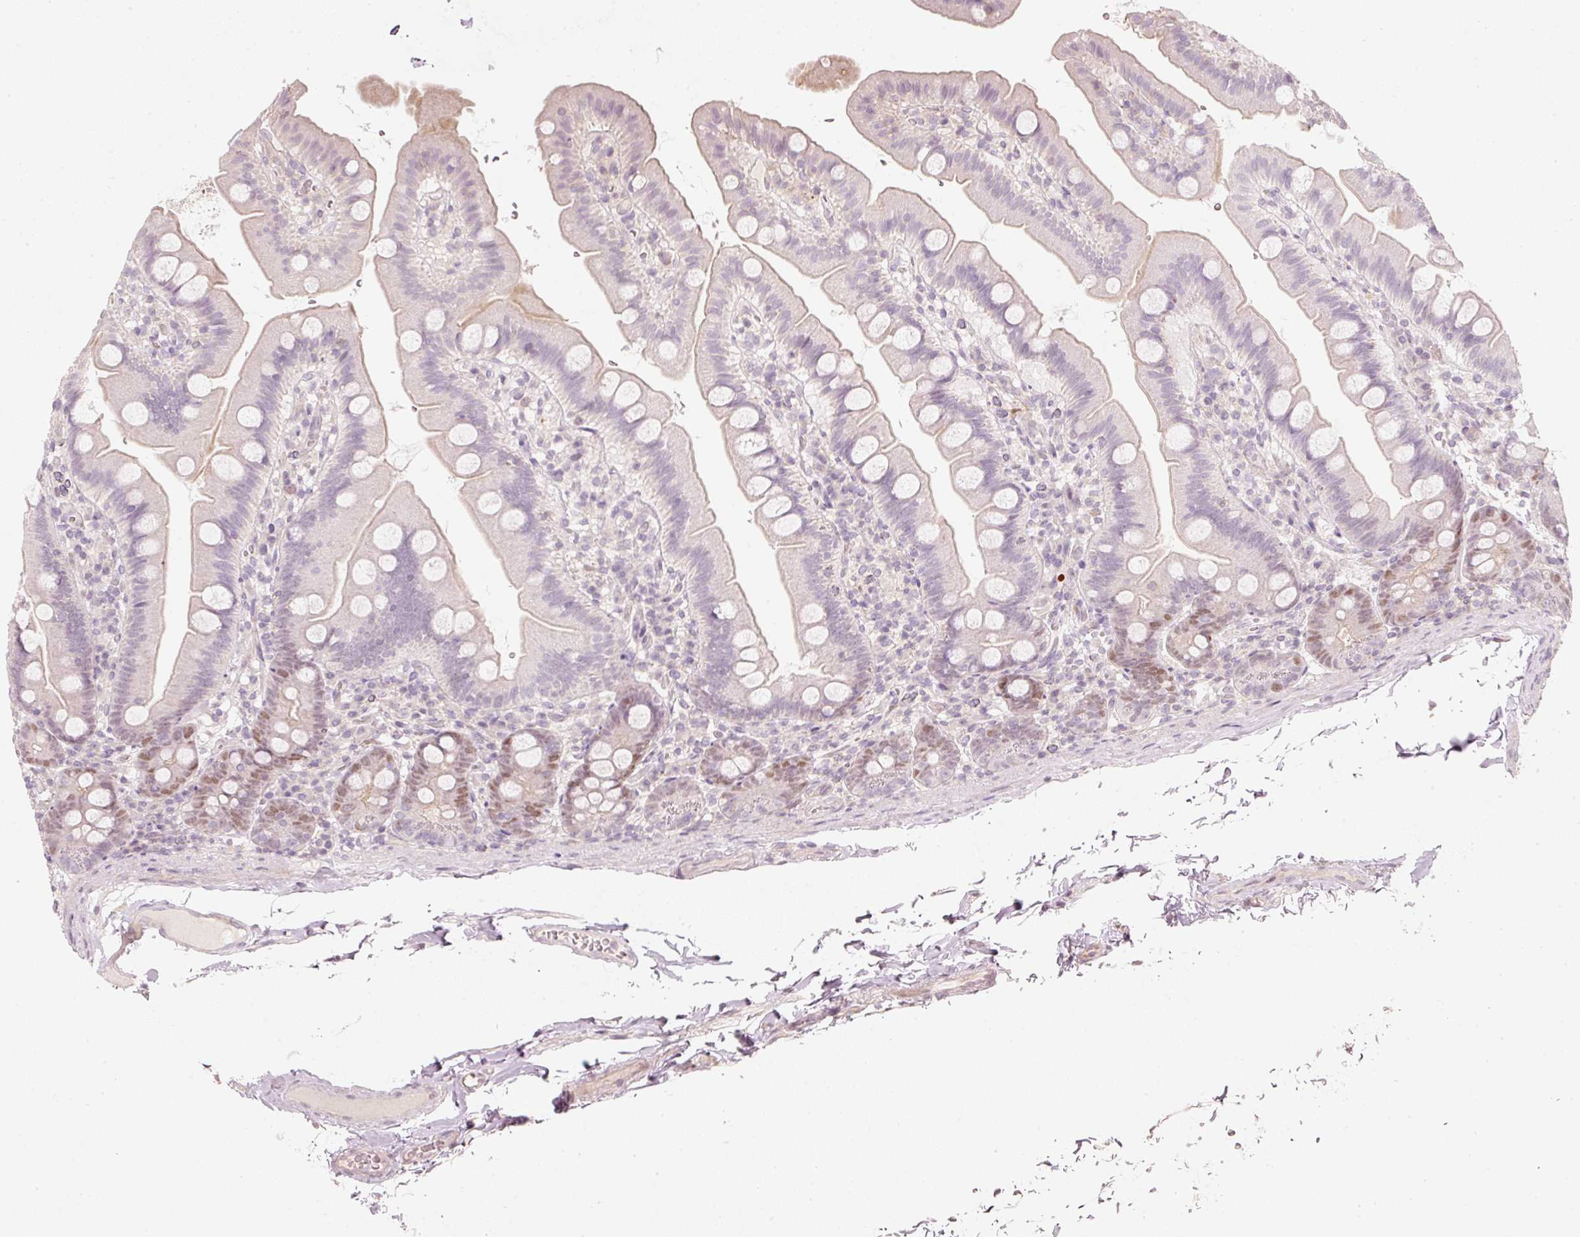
{"staining": {"intensity": "moderate", "quantity": "<25%", "location": "nuclear"}, "tissue": "small intestine", "cell_type": "Glandular cells", "image_type": "normal", "snomed": [{"axis": "morphology", "description": "Normal tissue, NOS"}, {"axis": "topography", "description": "Small intestine"}], "caption": "Immunohistochemical staining of normal human small intestine reveals low levels of moderate nuclear expression in about <25% of glandular cells.", "gene": "TREX2", "patient": {"sex": "female", "age": 68}}